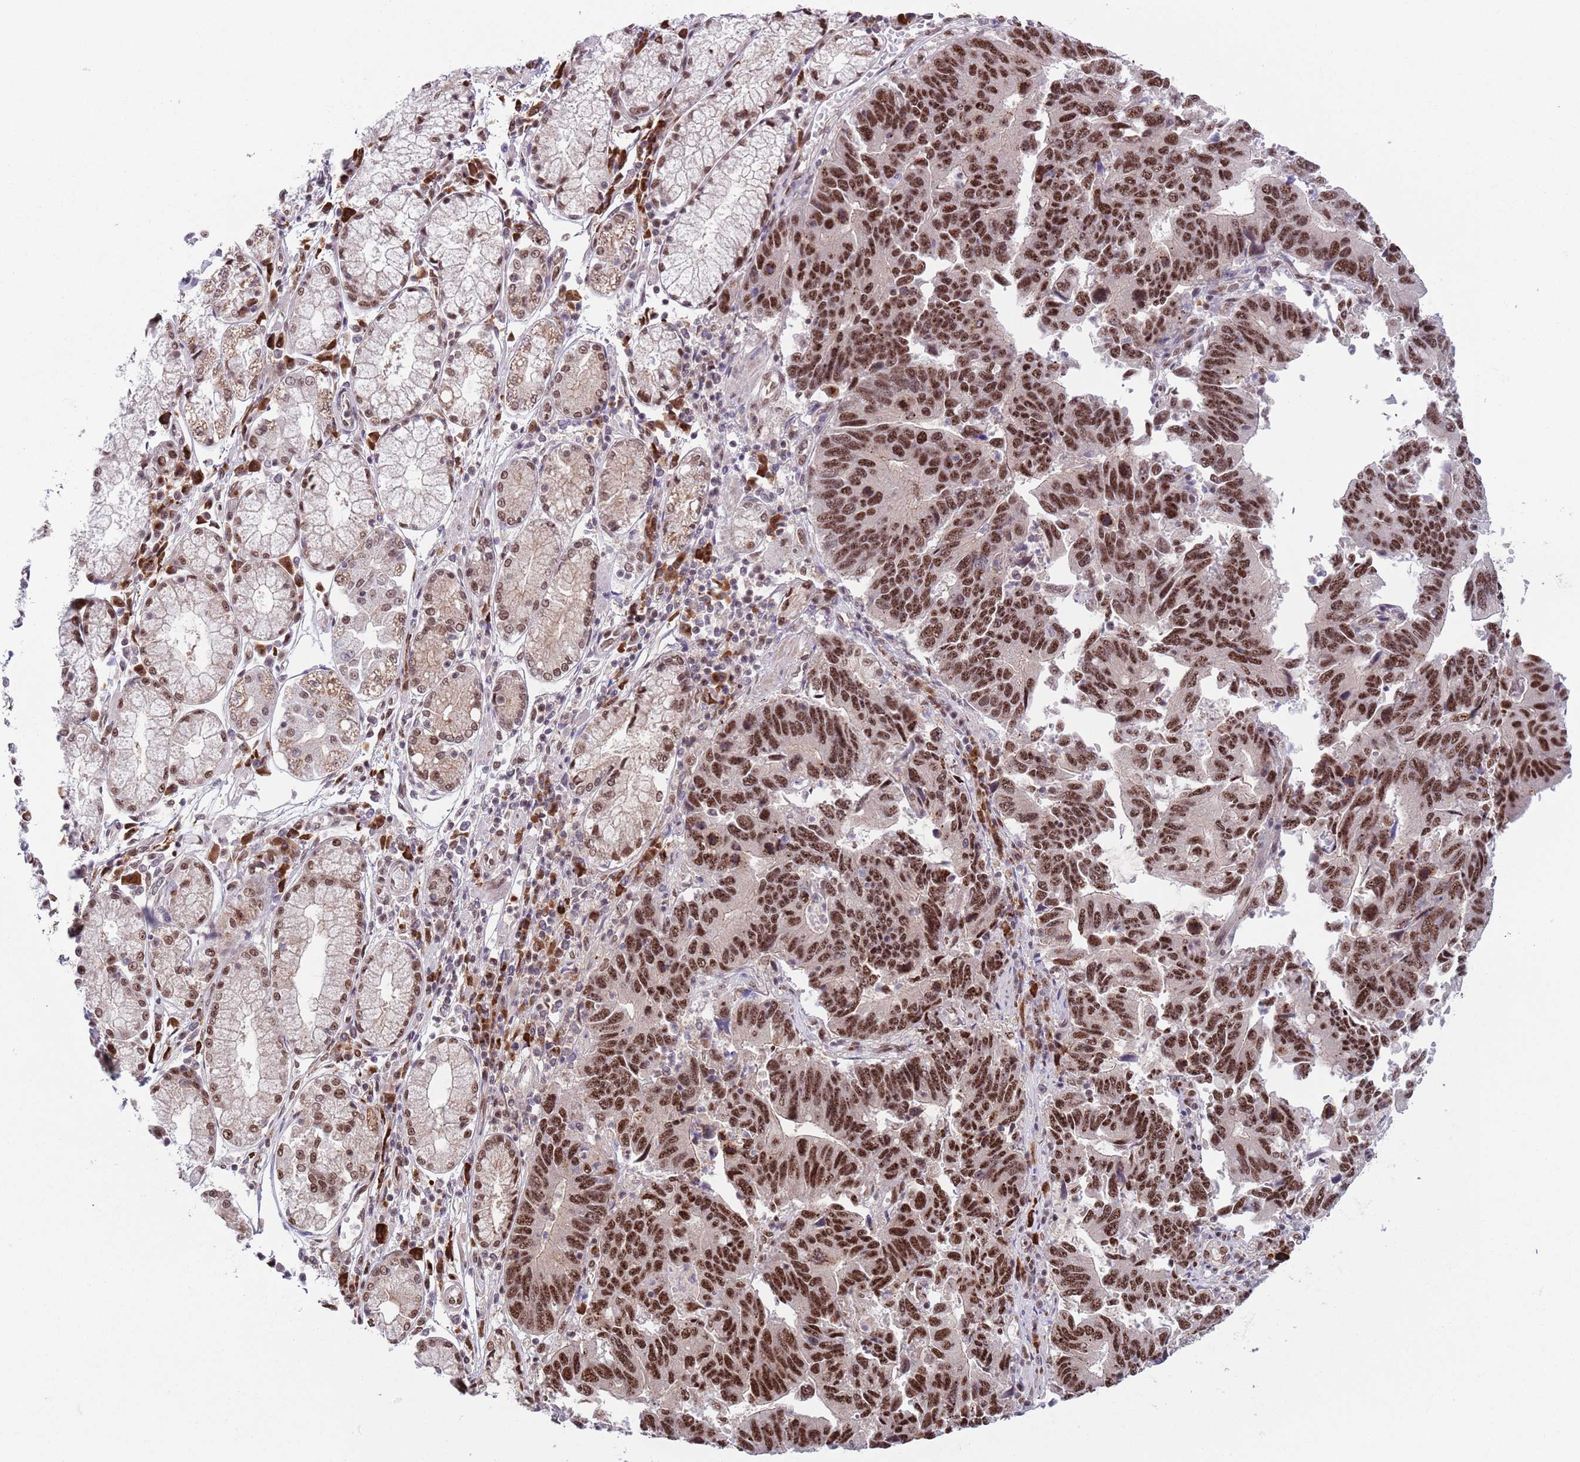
{"staining": {"intensity": "strong", "quantity": ">75%", "location": "nuclear"}, "tissue": "stomach cancer", "cell_type": "Tumor cells", "image_type": "cancer", "snomed": [{"axis": "morphology", "description": "Adenocarcinoma, NOS"}, {"axis": "topography", "description": "Stomach"}], "caption": "Tumor cells exhibit strong nuclear expression in about >75% of cells in adenocarcinoma (stomach). (brown staining indicates protein expression, while blue staining denotes nuclei).", "gene": "SIPA1L3", "patient": {"sex": "male", "age": 59}}